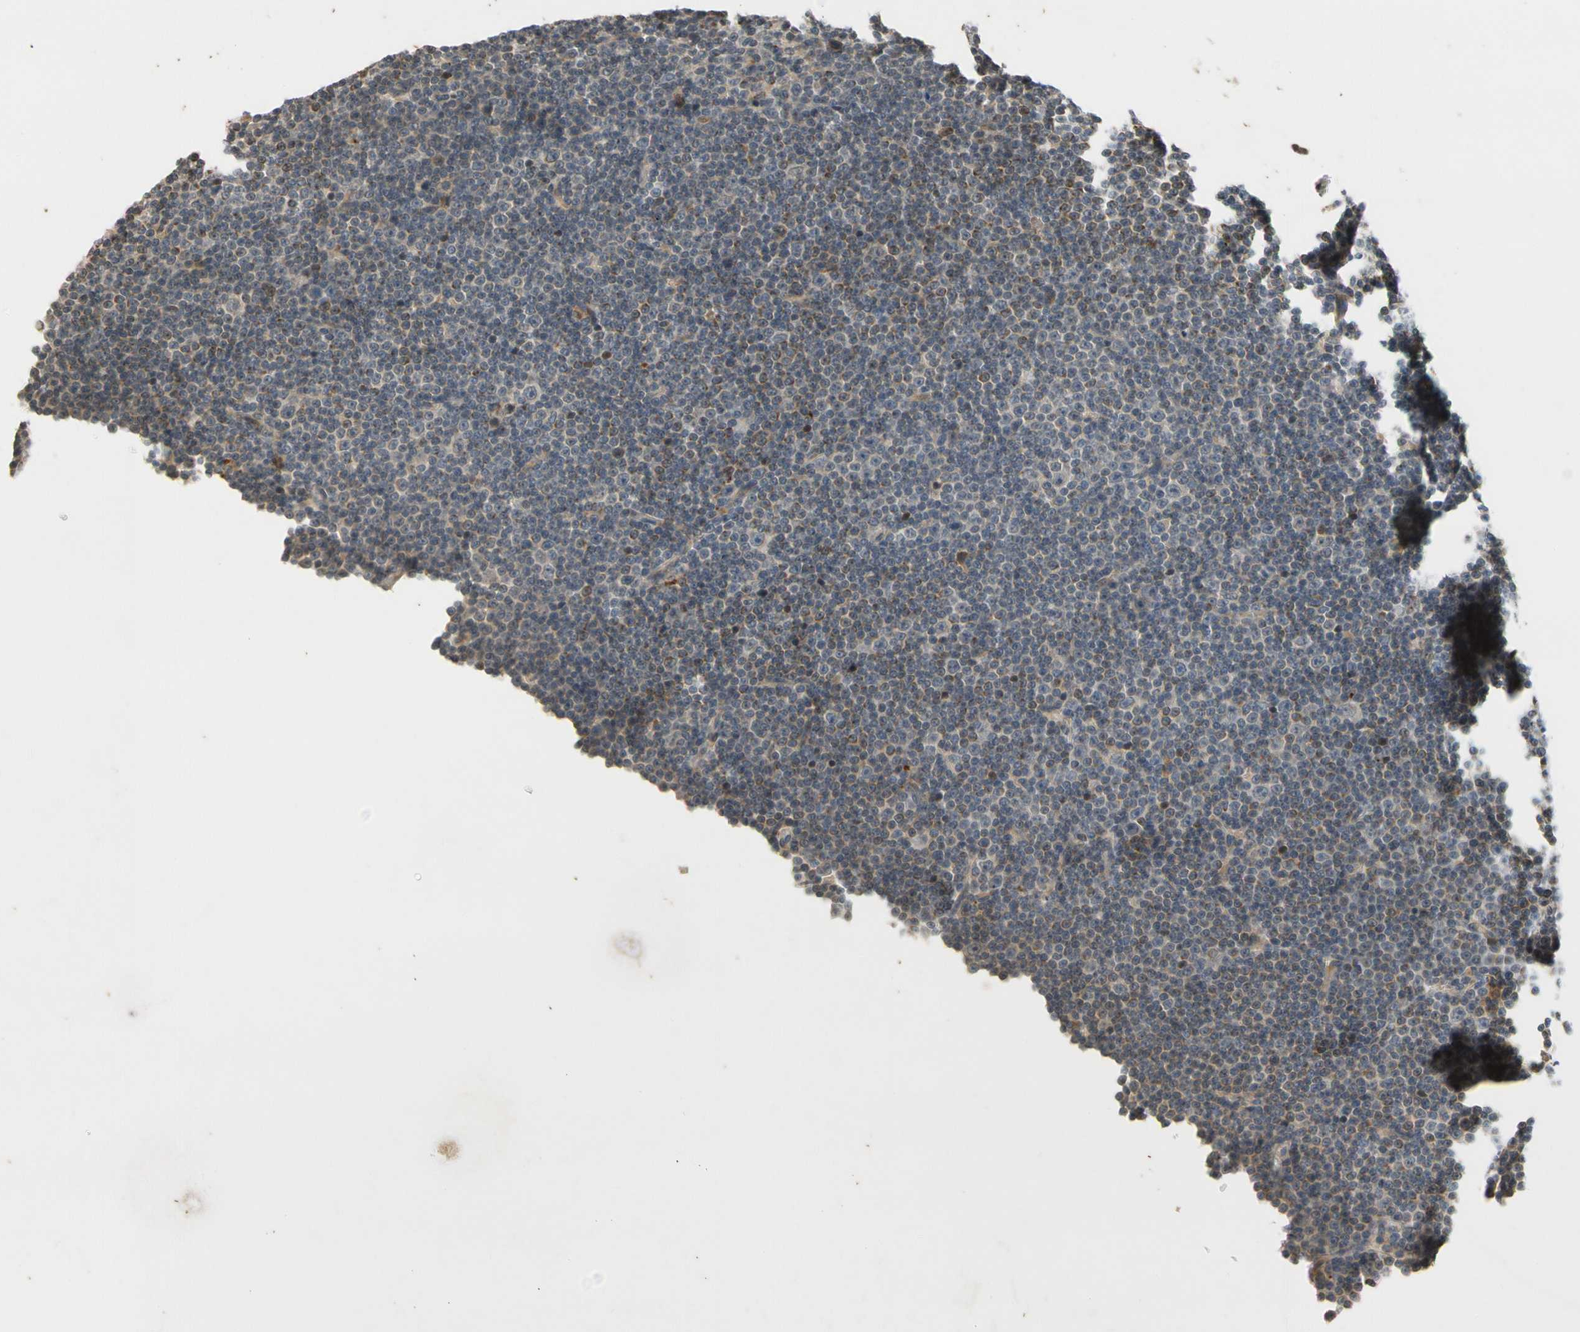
{"staining": {"intensity": "weak", "quantity": ">75%", "location": "cytoplasmic/membranous"}, "tissue": "lymphoma", "cell_type": "Tumor cells", "image_type": "cancer", "snomed": [{"axis": "morphology", "description": "Malignant lymphoma, non-Hodgkin's type, Low grade"}, {"axis": "topography", "description": "Lymph node"}], "caption": "Weak cytoplasmic/membranous positivity for a protein is present in about >75% of tumor cells of lymphoma using immunohistochemistry.", "gene": "ATP2C1", "patient": {"sex": "female", "age": 67}}